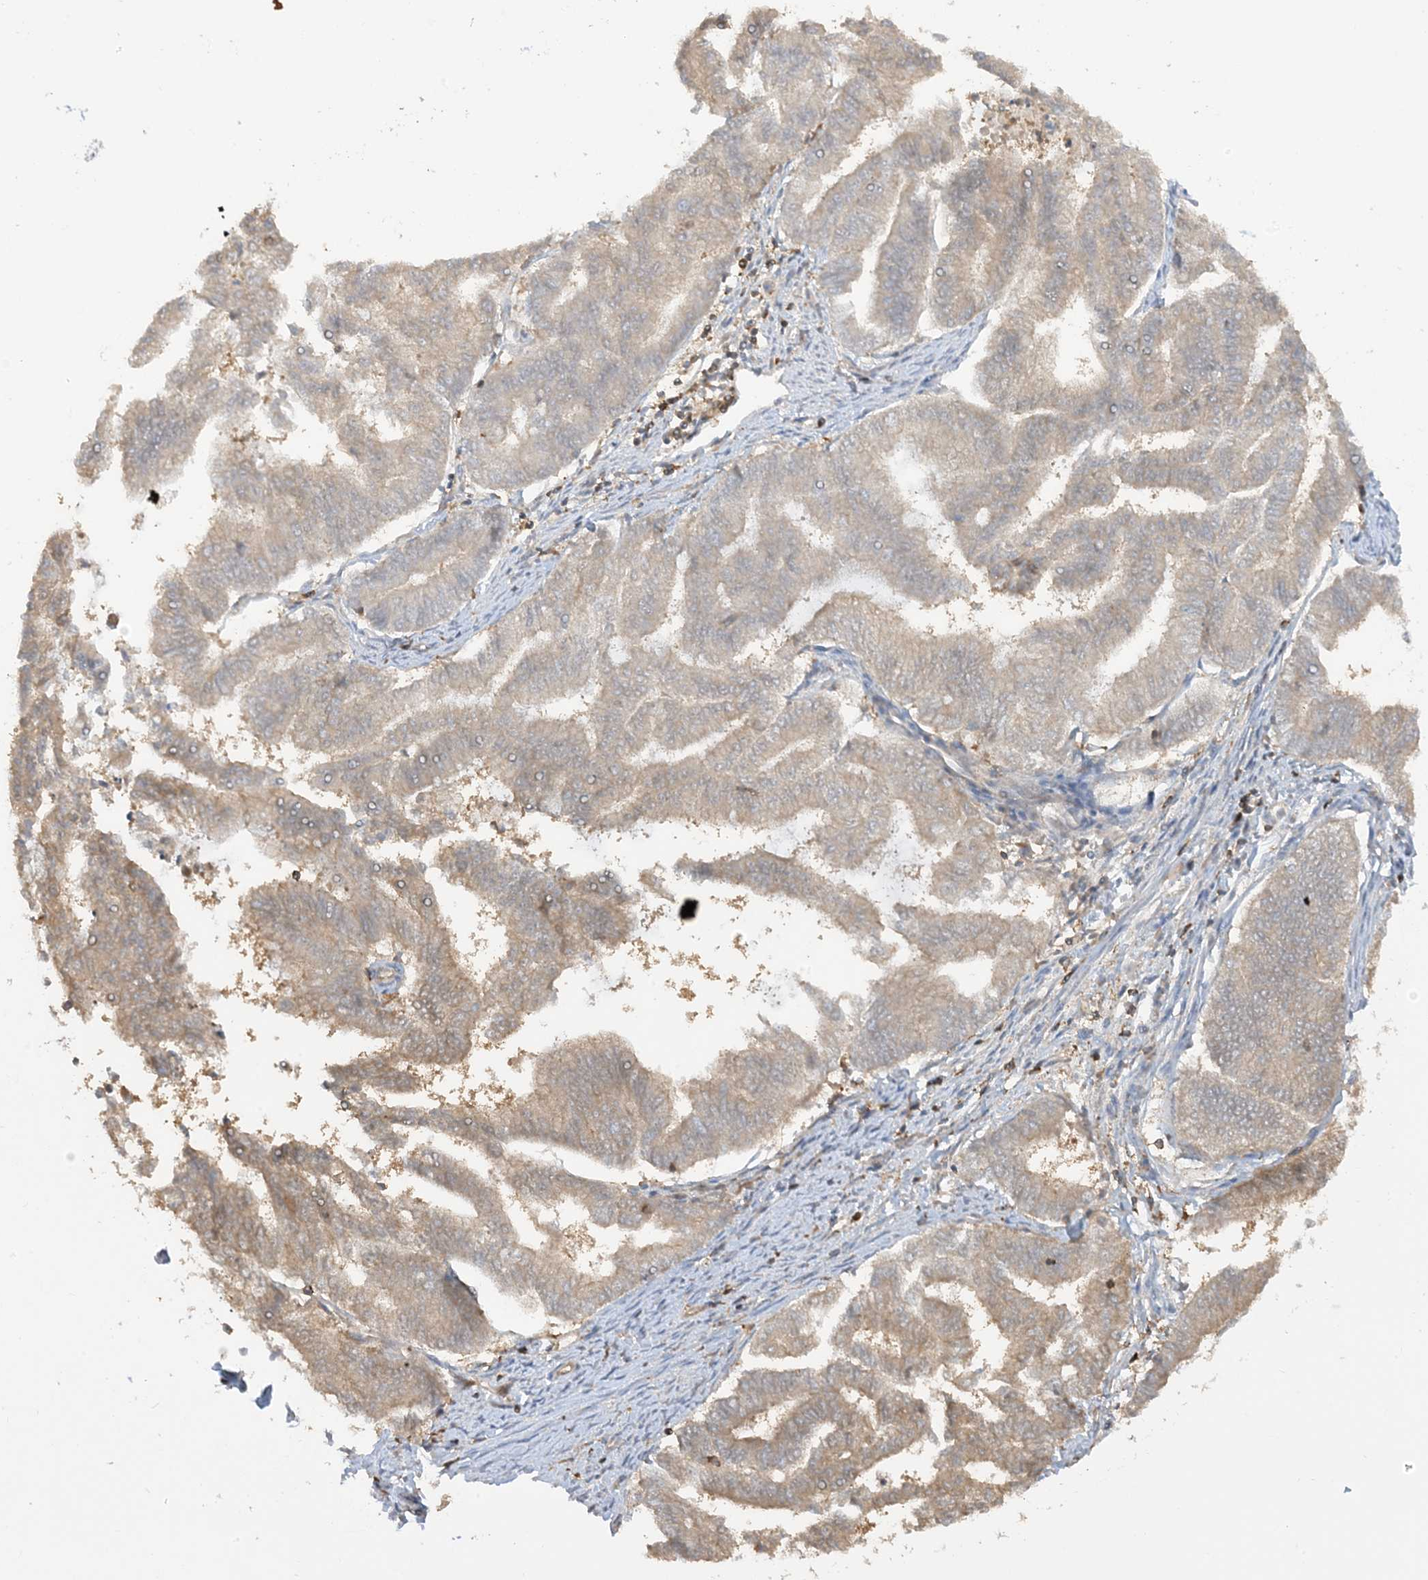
{"staining": {"intensity": "weak", "quantity": "25%-75%", "location": "cytoplasmic/membranous"}, "tissue": "endometrial cancer", "cell_type": "Tumor cells", "image_type": "cancer", "snomed": [{"axis": "morphology", "description": "Adenocarcinoma, NOS"}, {"axis": "topography", "description": "Endometrium"}], "caption": "Endometrial cancer (adenocarcinoma) stained with a protein marker displays weak staining in tumor cells.", "gene": "CAPZB", "patient": {"sex": "female", "age": 79}}